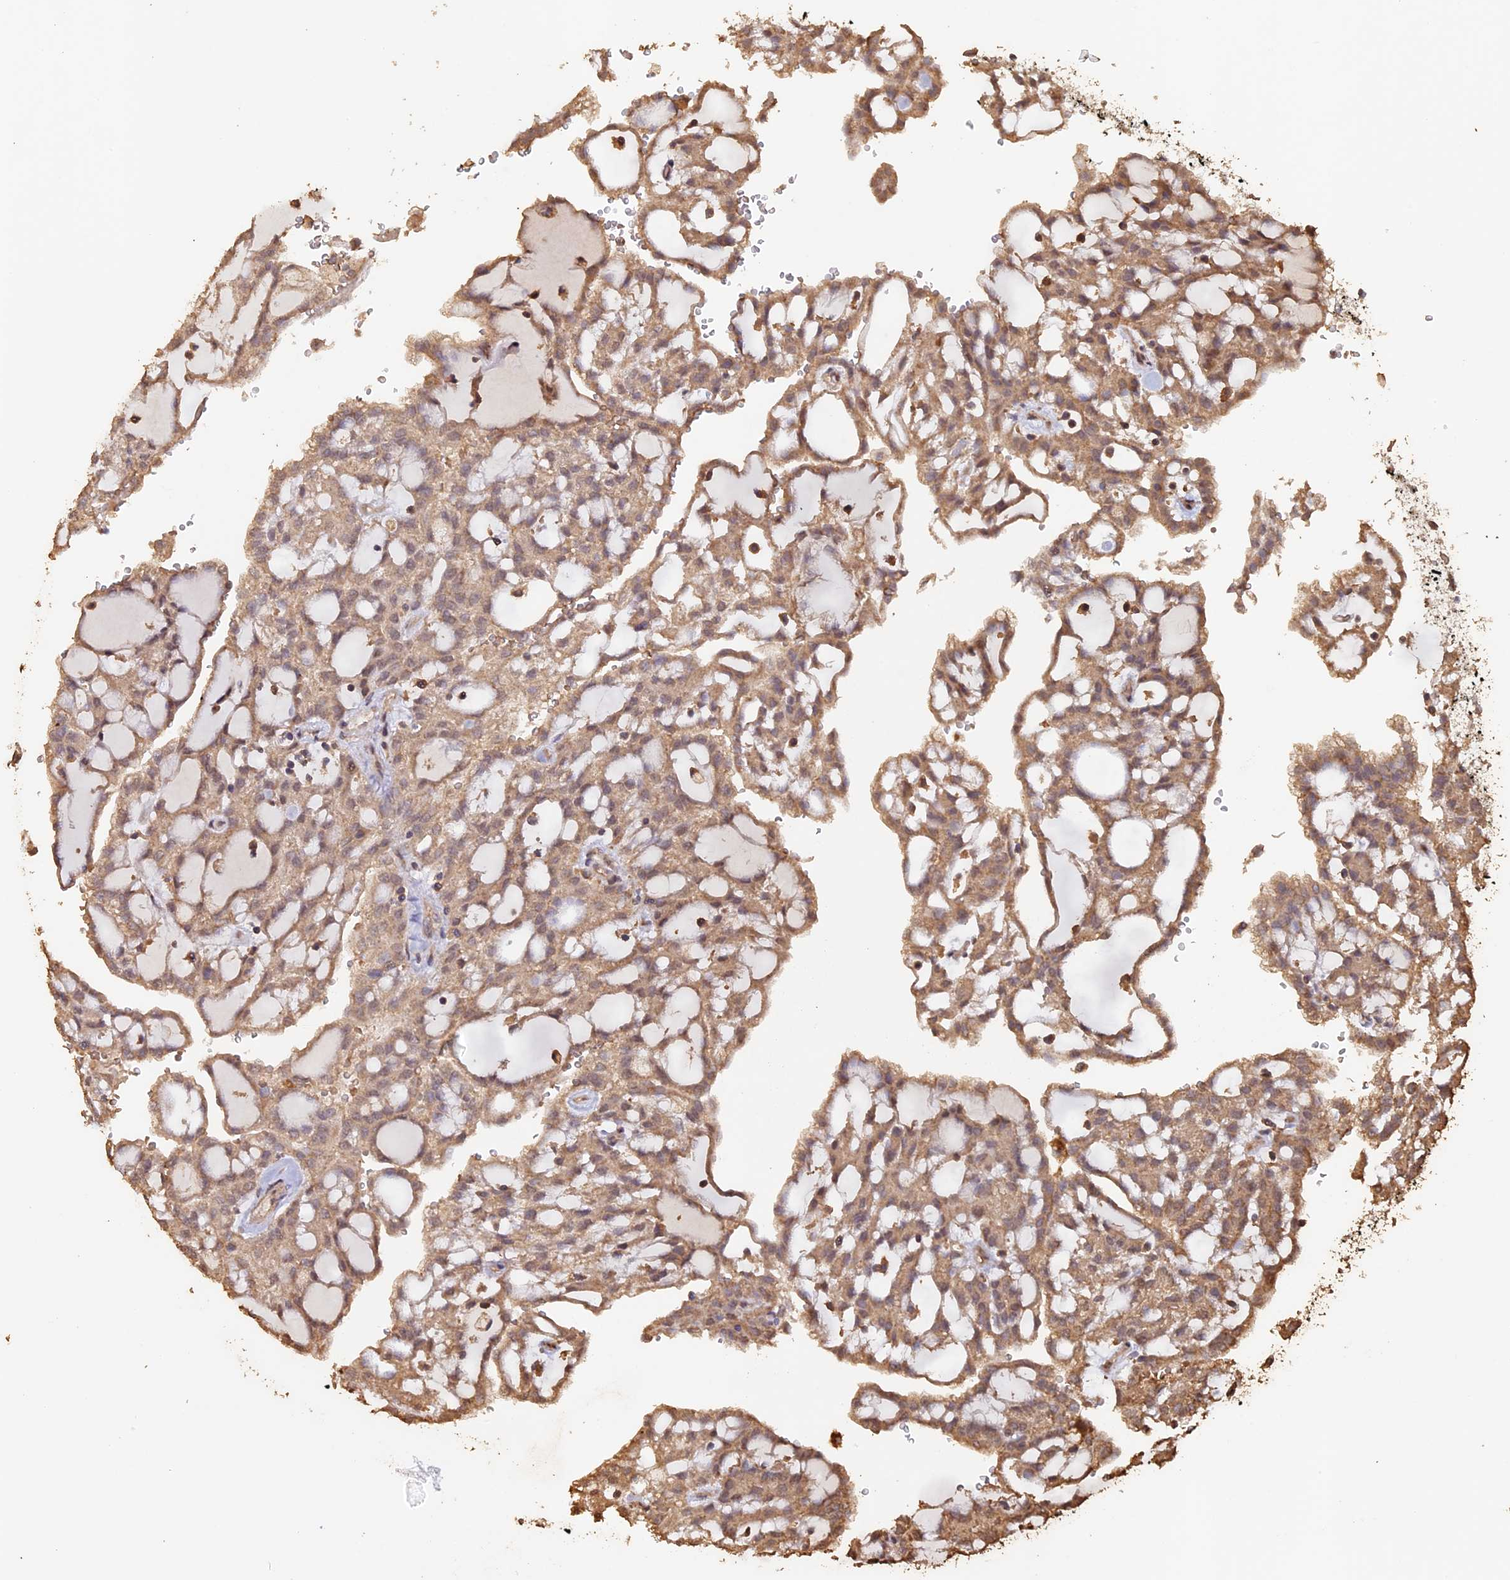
{"staining": {"intensity": "moderate", "quantity": ">75%", "location": "cytoplasmic/membranous"}, "tissue": "renal cancer", "cell_type": "Tumor cells", "image_type": "cancer", "snomed": [{"axis": "morphology", "description": "Adenocarcinoma, NOS"}, {"axis": "topography", "description": "Kidney"}], "caption": "A brown stain labels moderate cytoplasmic/membranous positivity of a protein in human renal cancer tumor cells.", "gene": "HUNK", "patient": {"sex": "male", "age": 63}}